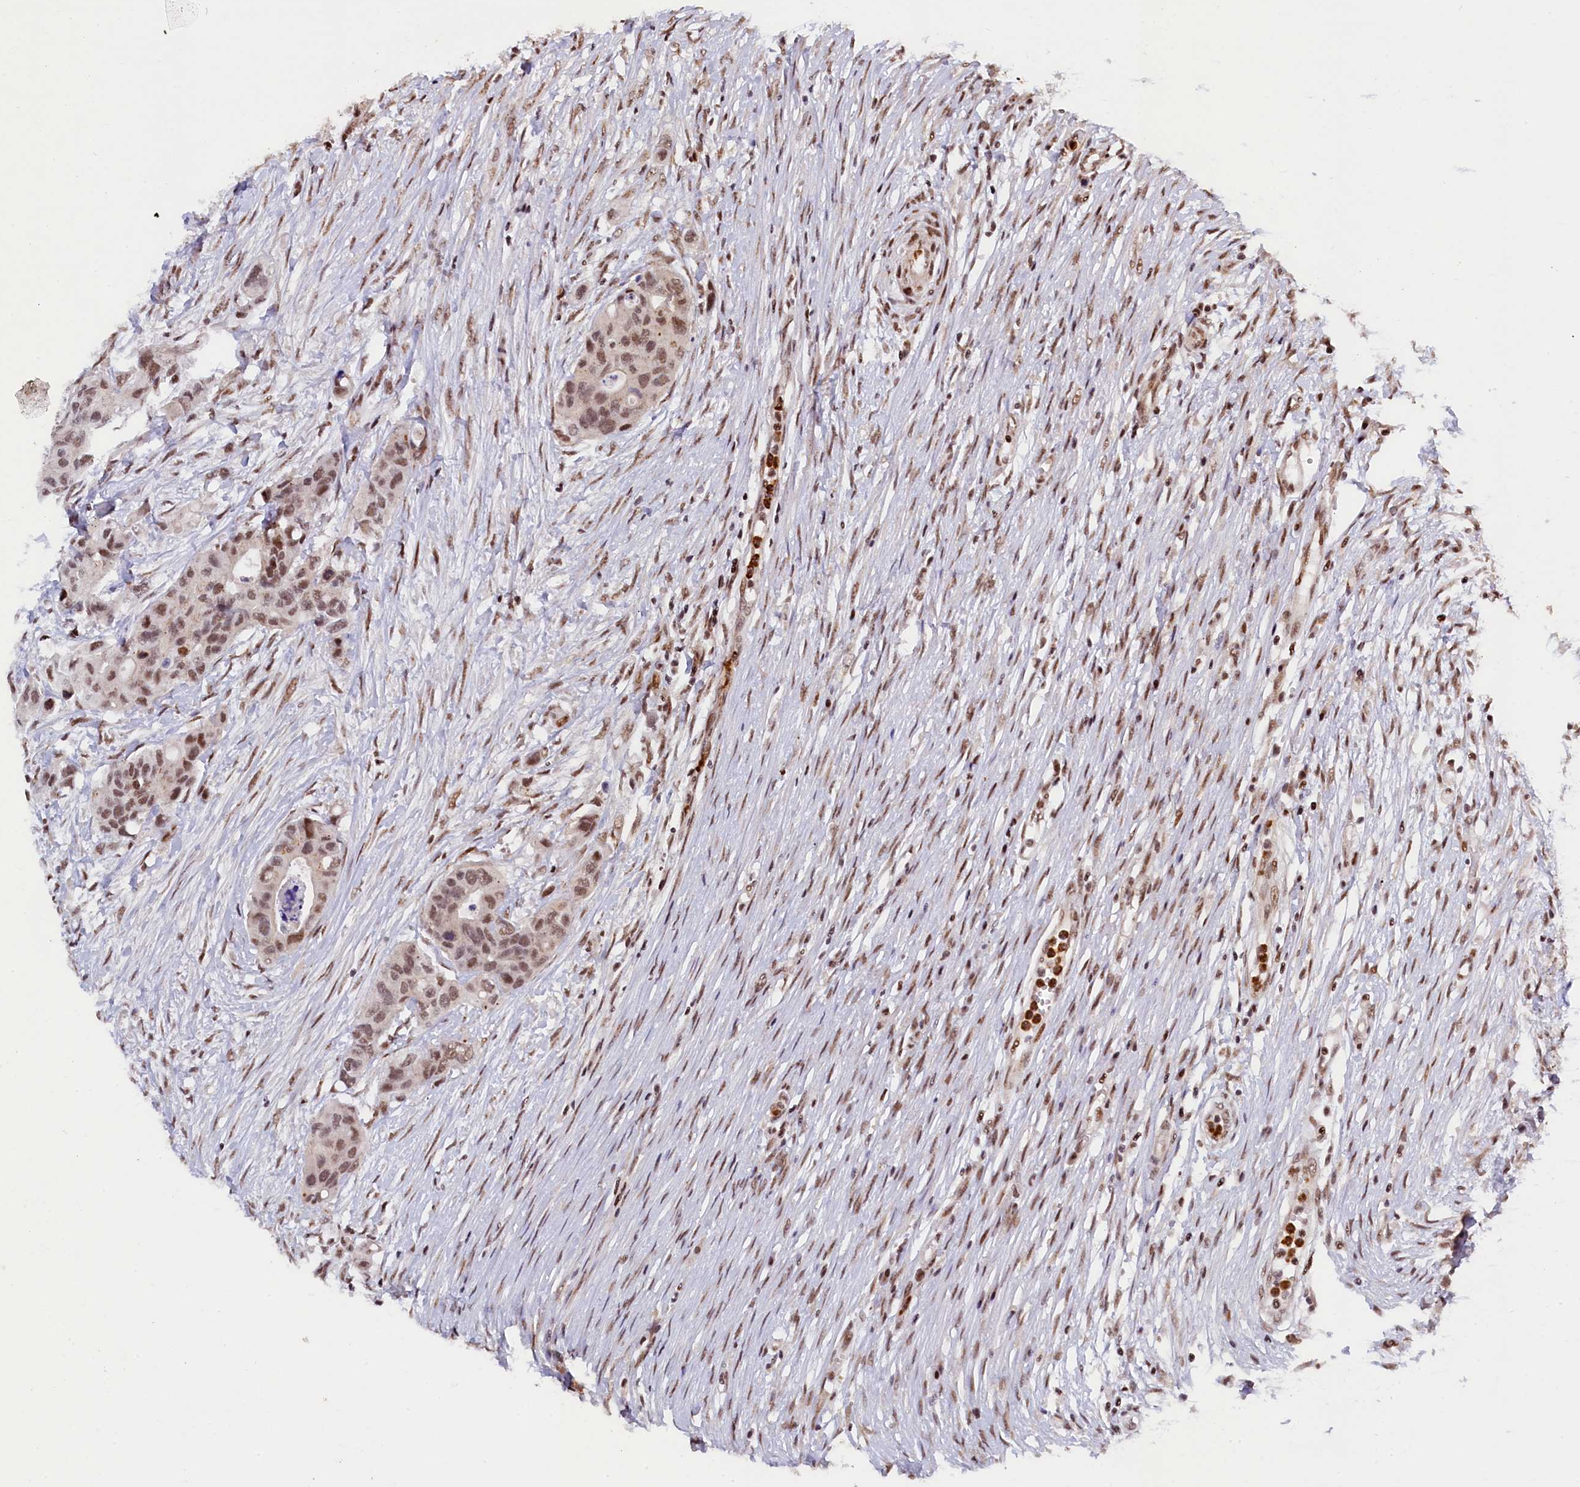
{"staining": {"intensity": "moderate", "quantity": "25%-75%", "location": "nuclear"}, "tissue": "colorectal cancer", "cell_type": "Tumor cells", "image_type": "cancer", "snomed": [{"axis": "morphology", "description": "Adenocarcinoma, NOS"}, {"axis": "topography", "description": "Colon"}], "caption": "Protein positivity by immunohistochemistry (IHC) reveals moderate nuclear expression in about 25%-75% of tumor cells in colorectal cancer (adenocarcinoma).", "gene": "ADIG", "patient": {"sex": "male", "age": 77}}